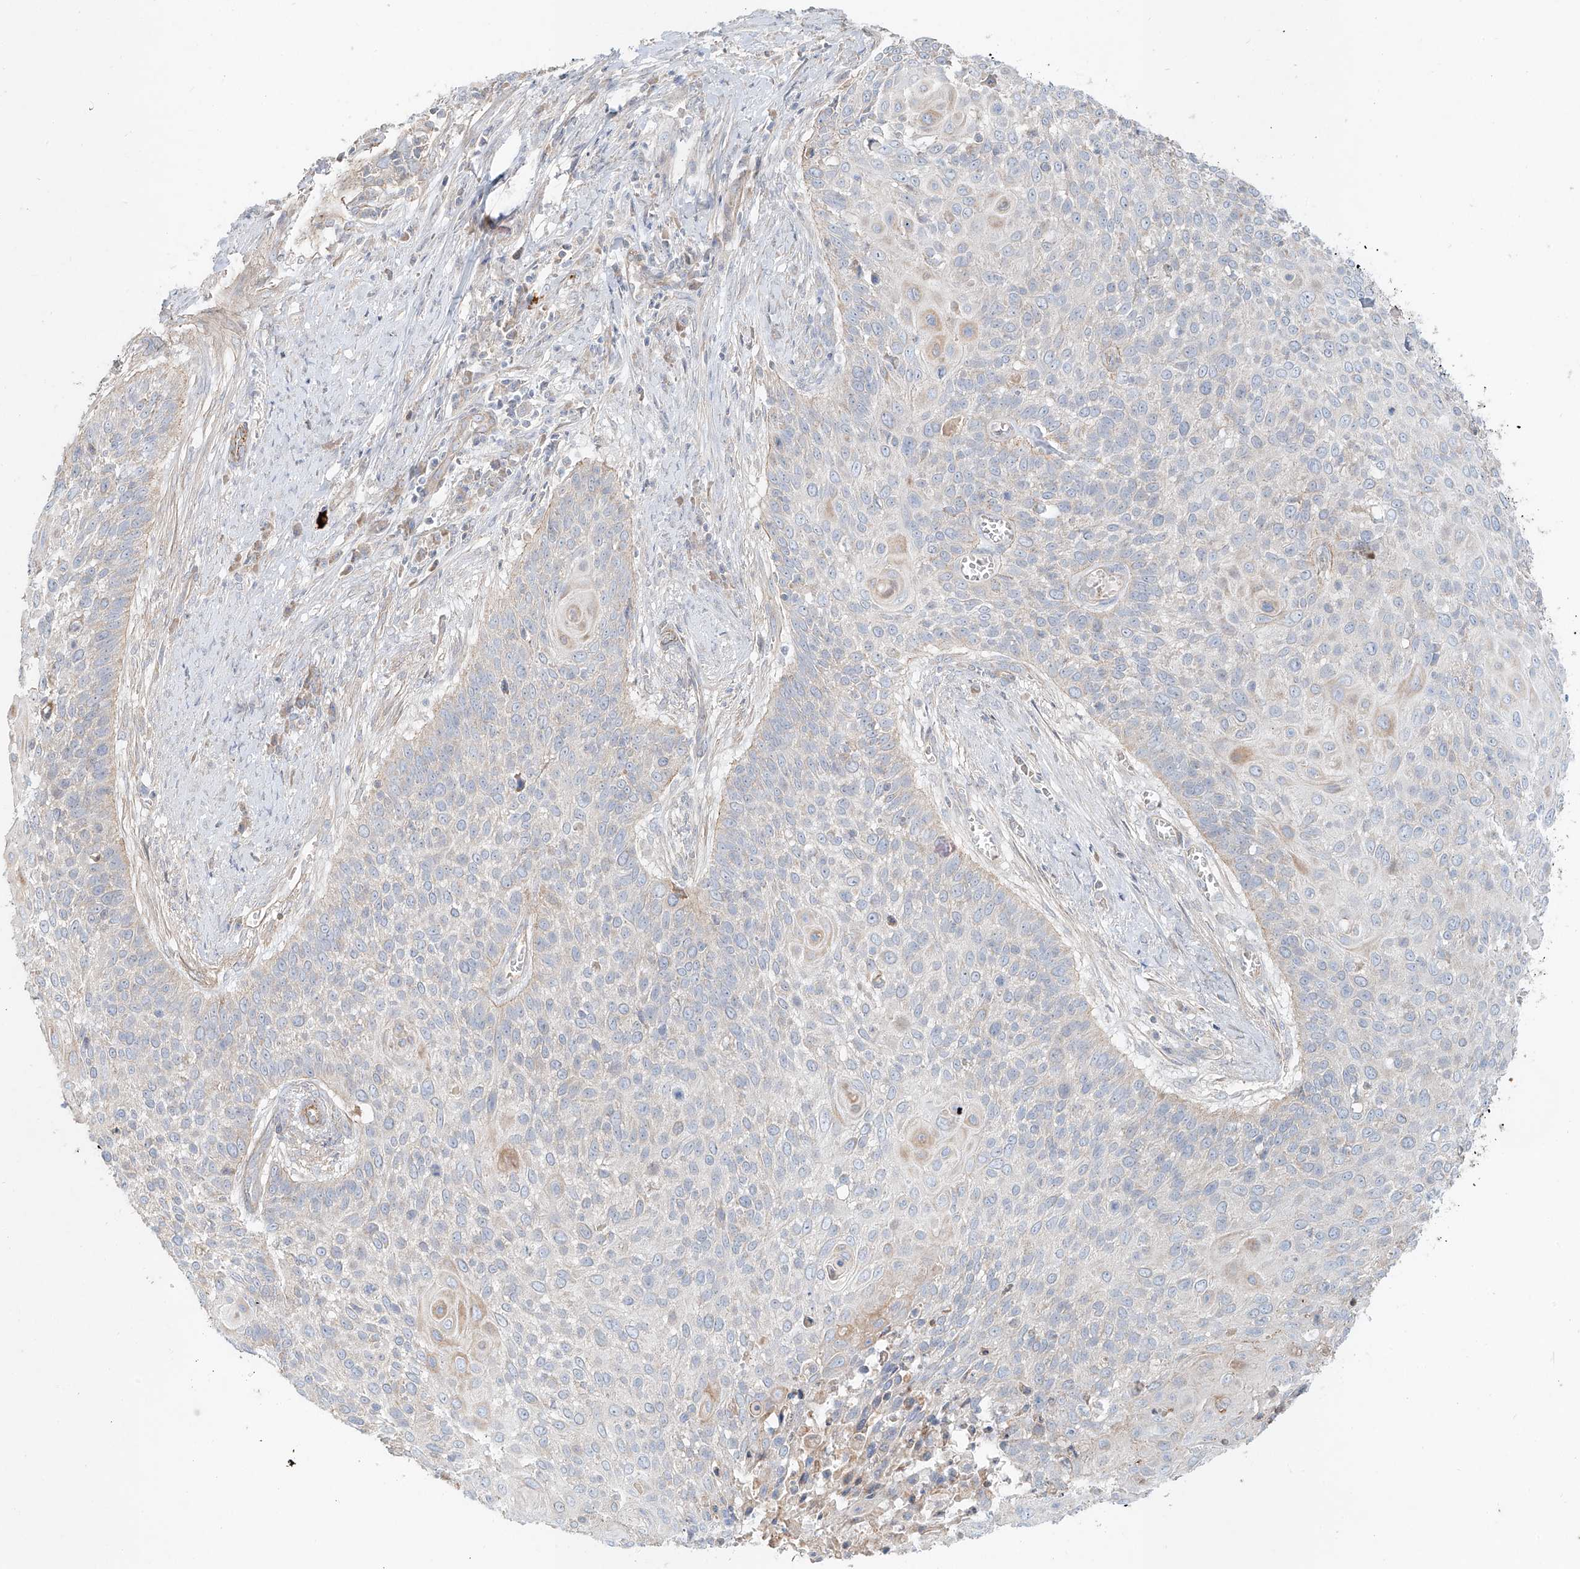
{"staining": {"intensity": "negative", "quantity": "none", "location": "none"}, "tissue": "cervical cancer", "cell_type": "Tumor cells", "image_type": "cancer", "snomed": [{"axis": "morphology", "description": "Squamous cell carcinoma, NOS"}, {"axis": "topography", "description": "Cervix"}], "caption": "Cervical squamous cell carcinoma stained for a protein using IHC reveals no expression tumor cells.", "gene": "AJM1", "patient": {"sex": "female", "age": 39}}